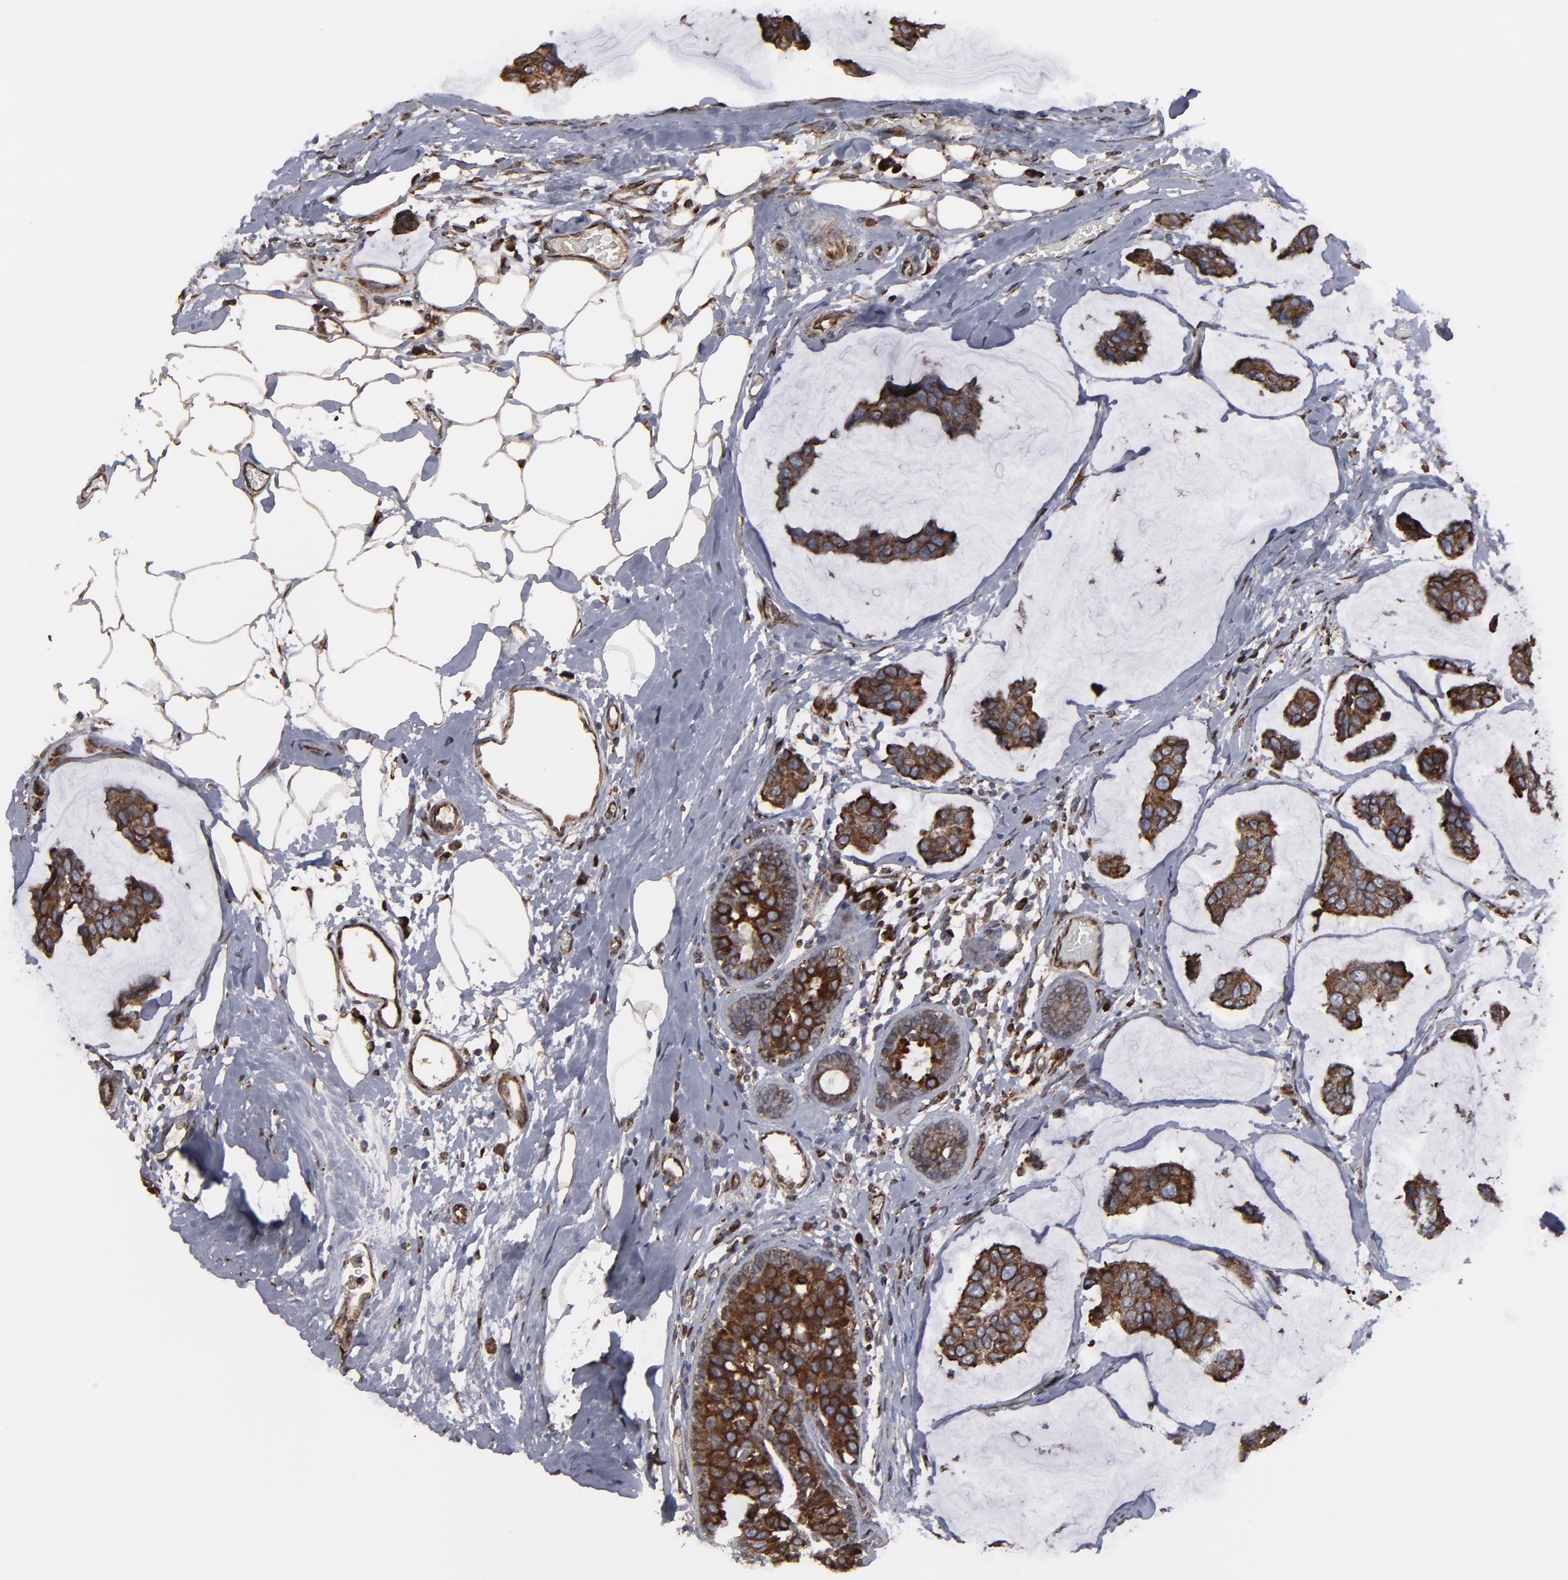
{"staining": {"intensity": "strong", "quantity": ">75%", "location": "cytoplasmic/membranous"}, "tissue": "breast cancer", "cell_type": "Tumor cells", "image_type": "cancer", "snomed": [{"axis": "morphology", "description": "Normal tissue, NOS"}, {"axis": "morphology", "description": "Duct carcinoma"}, {"axis": "topography", "description": "Breast"}], "caption": "The image demonstrates a brown stain indicating the presence of a protein in the cytoplasmic/membranous of tumor cells in breast cancer. The protein is shown in brown color, while the nuclei are stained blue.", "gene": "CNIH1", "patient": {"sex": "female", "age": 50}}